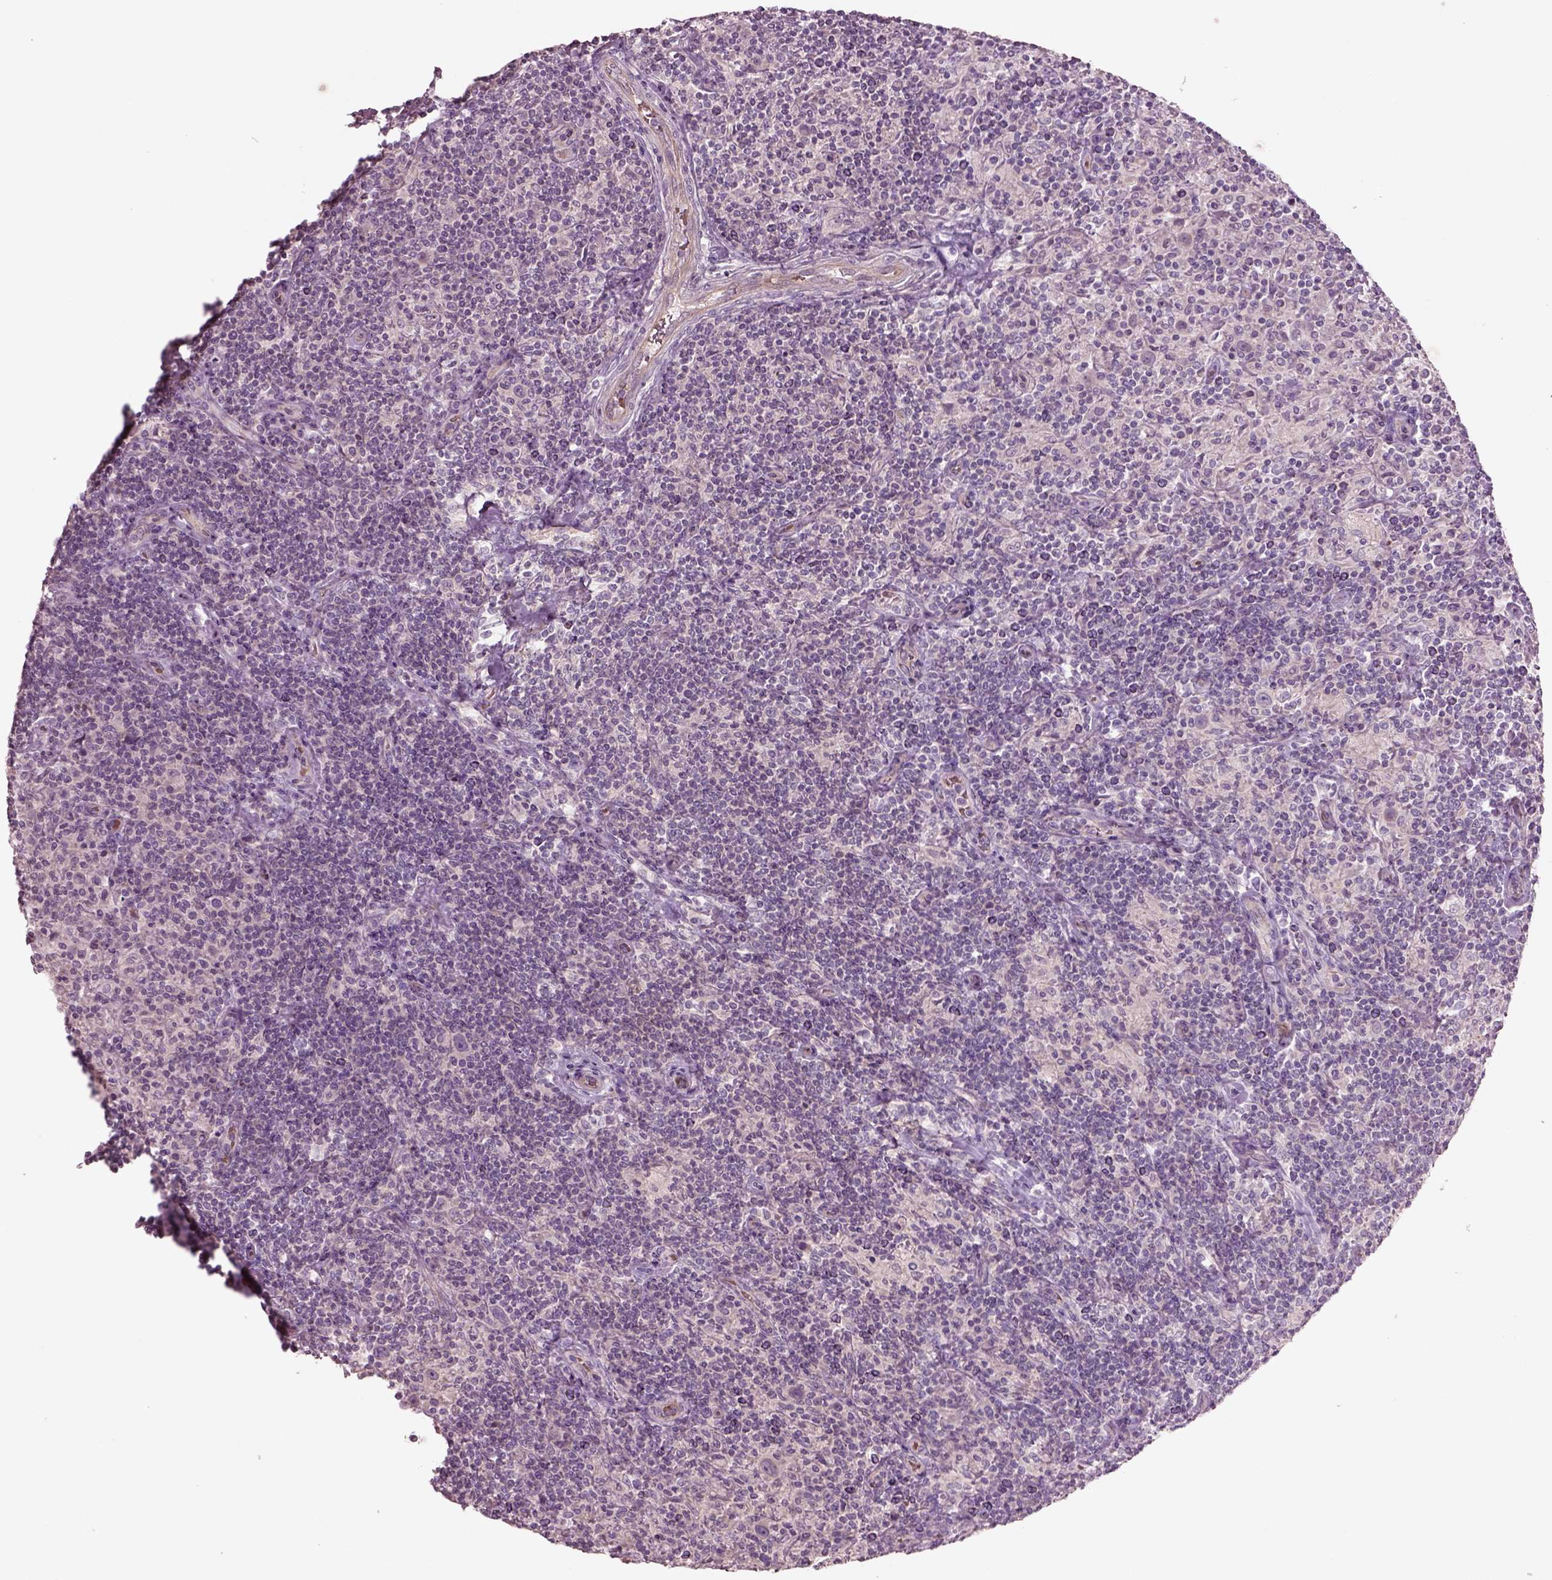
{"staining": {"intensity": "negative", "quantity": "none", "location": "none"}, "tissue": "lymphoma", "cell_type": "Tumor cells", "image_type": "cancer", "snomed": [{"axis": "morphology", "description": "Hodgkin's disease, NOS"}, {"axis": "topography", "description": "Lymph node"}], "caption": "The image exhibits no significant expression in tumor cells of Hodgkin's disease.", "gene": "DUOXA2", "patient": {"sex": "male", "age": 70}}